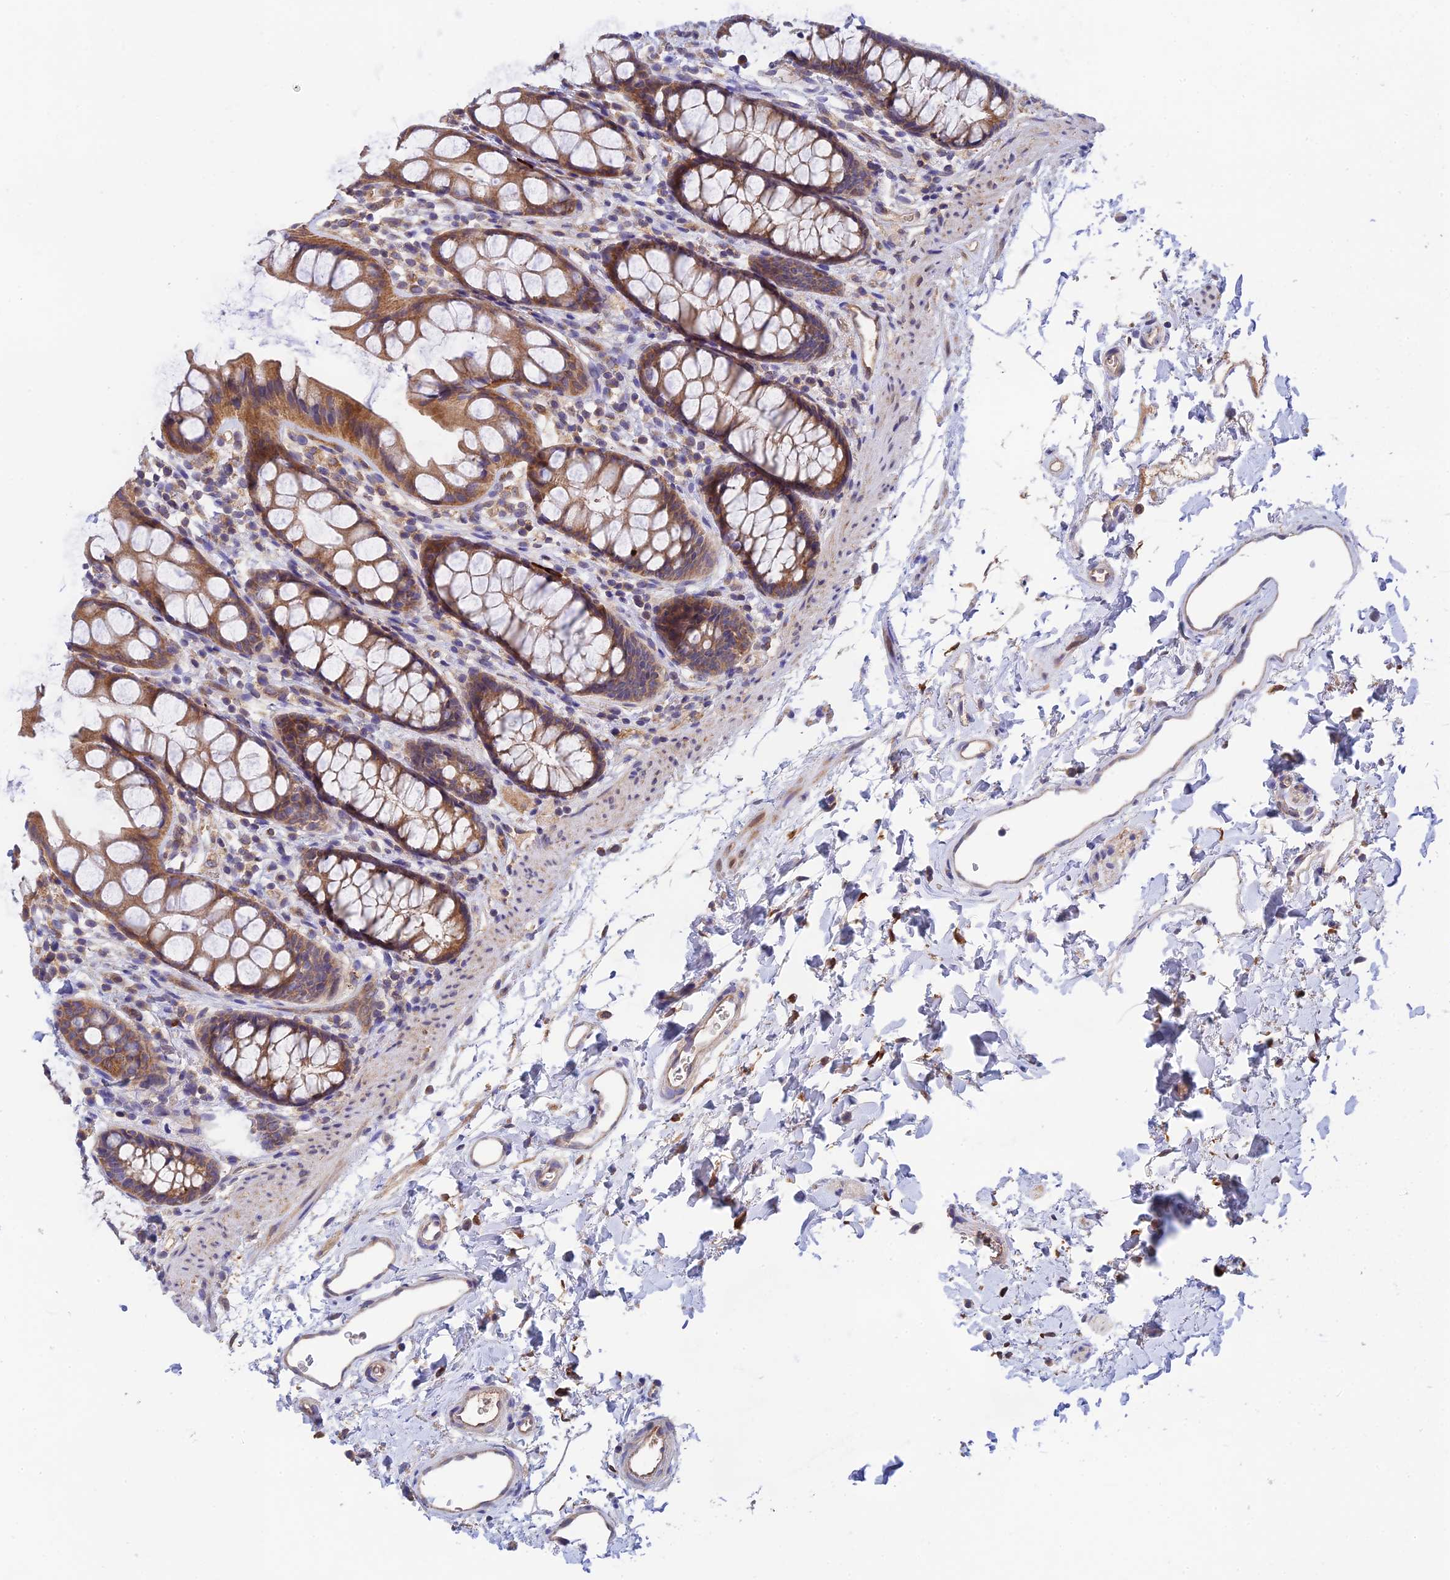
{"staining": {"intensity": "moderate", "quantity": ">75%", "location": "cytoplasmic/membranous"}, "tissue": "rectum", "cell_type": "Glandular cells", "image_type": "normal", "snomed": [{"axis": "morphology", "description": "Normal tissue, NOS"}, {"axis": "topography", "description": "Rectum"}], "caption": "DAB (3,3'-diaminobenzidine) immunohistochemical staining of normal rectum demonstrates moderate cytoplasmic/membranous protein staining in approximately >75% of glandular cells. Immunohistochemistry stains the protein in brown and the nuclei are stained blue.", "gene": "RANBP6", "patient": {"sex": "female", "age": 65}}